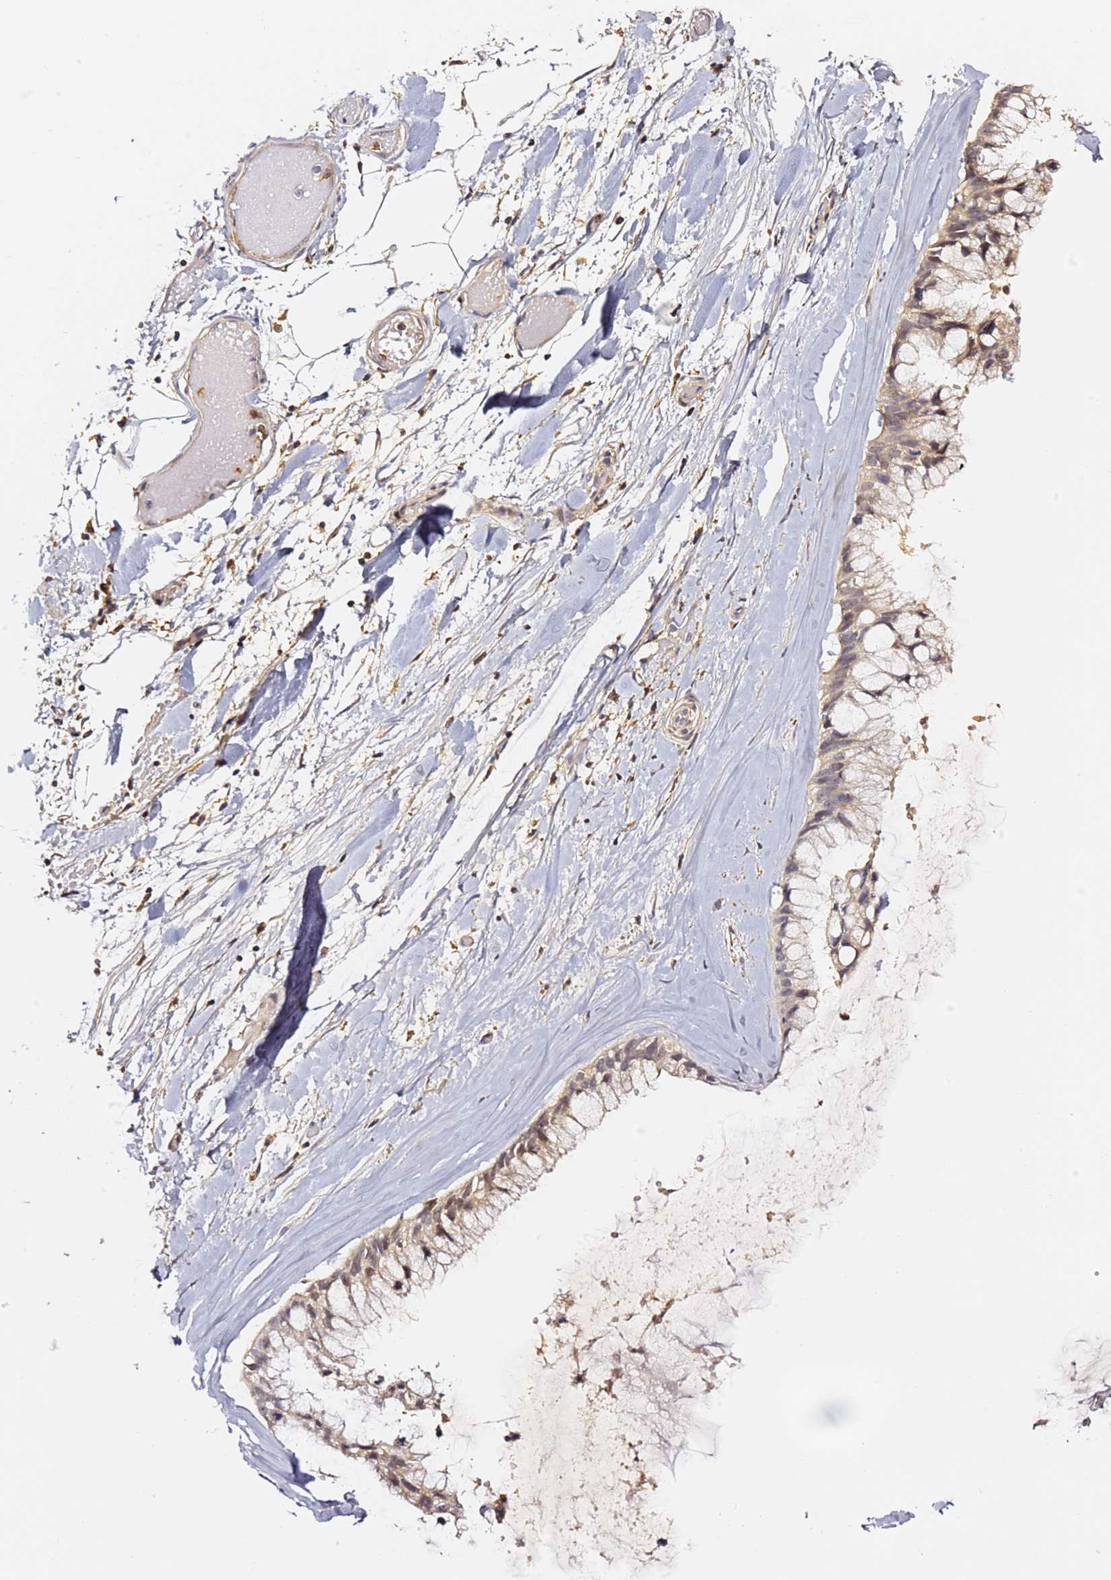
{"staining": {"intensity": "weak", "quantity": ">75%", "location": "cytoplasmic/membranous"}, "tissue": "ovarian cancer", "cell_type": "Tumor cells", "image_type": "cancer", "snomed": [{"axis": "morphology", "description": "Cystadenocarcinoma, mucinous, NOS"}, {"axis": "topography", "description": "Ovary"}], "caption": "Immunohistochemistry (IHC) micrograph of human mucinous cystadenocarcinoma (ovarian) stained for a protein (brown), which reveals low levels of weak cytoplasmic/membranous staining in about >75% of tumor cells.", "gene": "IL4I1", "patient": {"sex": "female", "age": 39}}